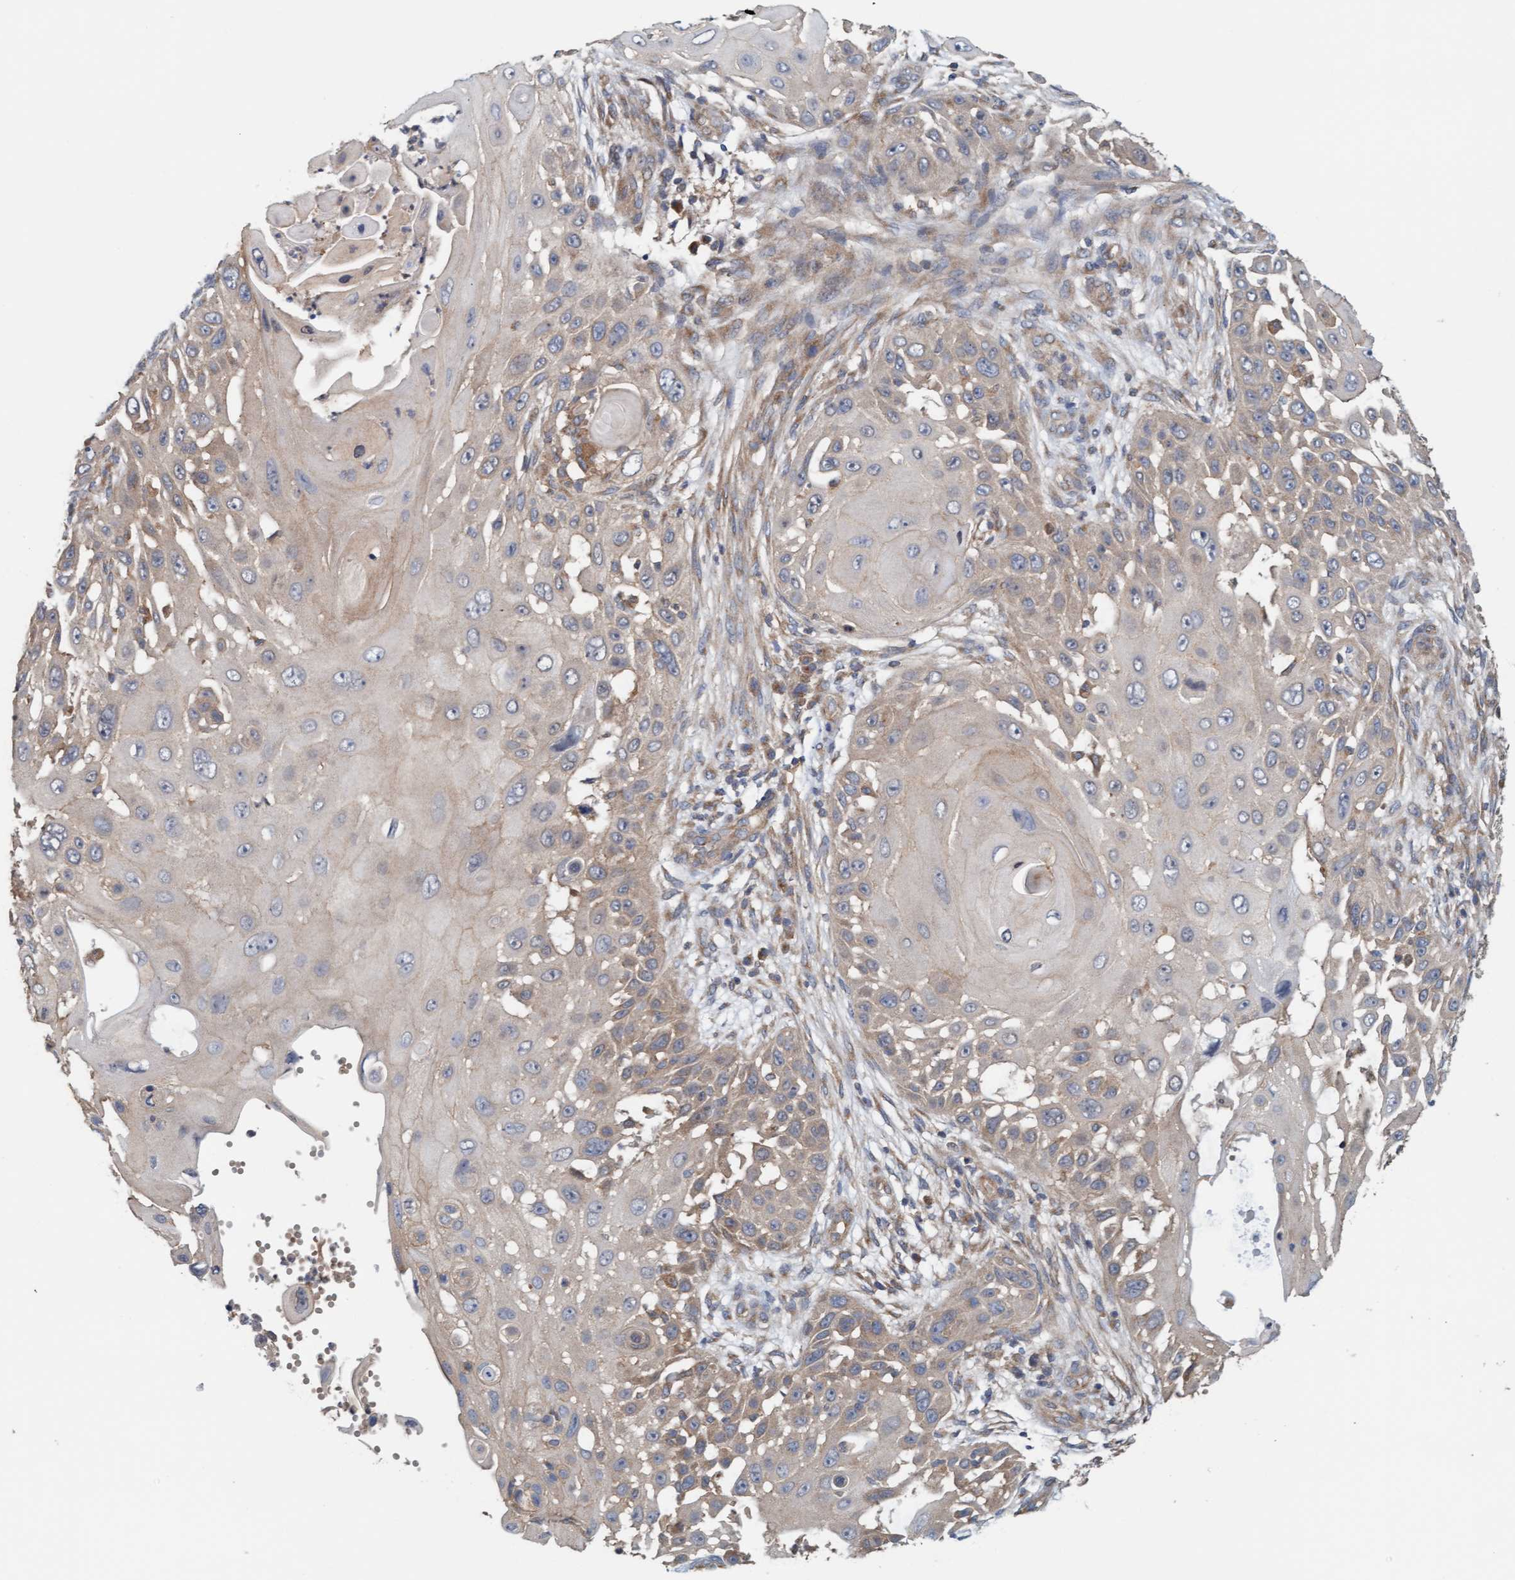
{"staining": {"intensity": "weak", "quantity": "25%-75%", "location": "cytoplasmic/membranous"}, "tissue": "skin cancer", "cell_type": "Tumor cells", "image_type": "cancer", "snomed": [{"axis": "morphology", "description": "Squamous cell carcinoma, NOS"}, {"axis": "topography", "description": "Skin"}], "caption": "Skin cancer stained with a brown dye demonstrates weak cytoplasmic/membranous positive expression in about 25%-75% of tumor cells.", "gene": "UBAP1", "patient": {"sex": "female", "age": 44}}